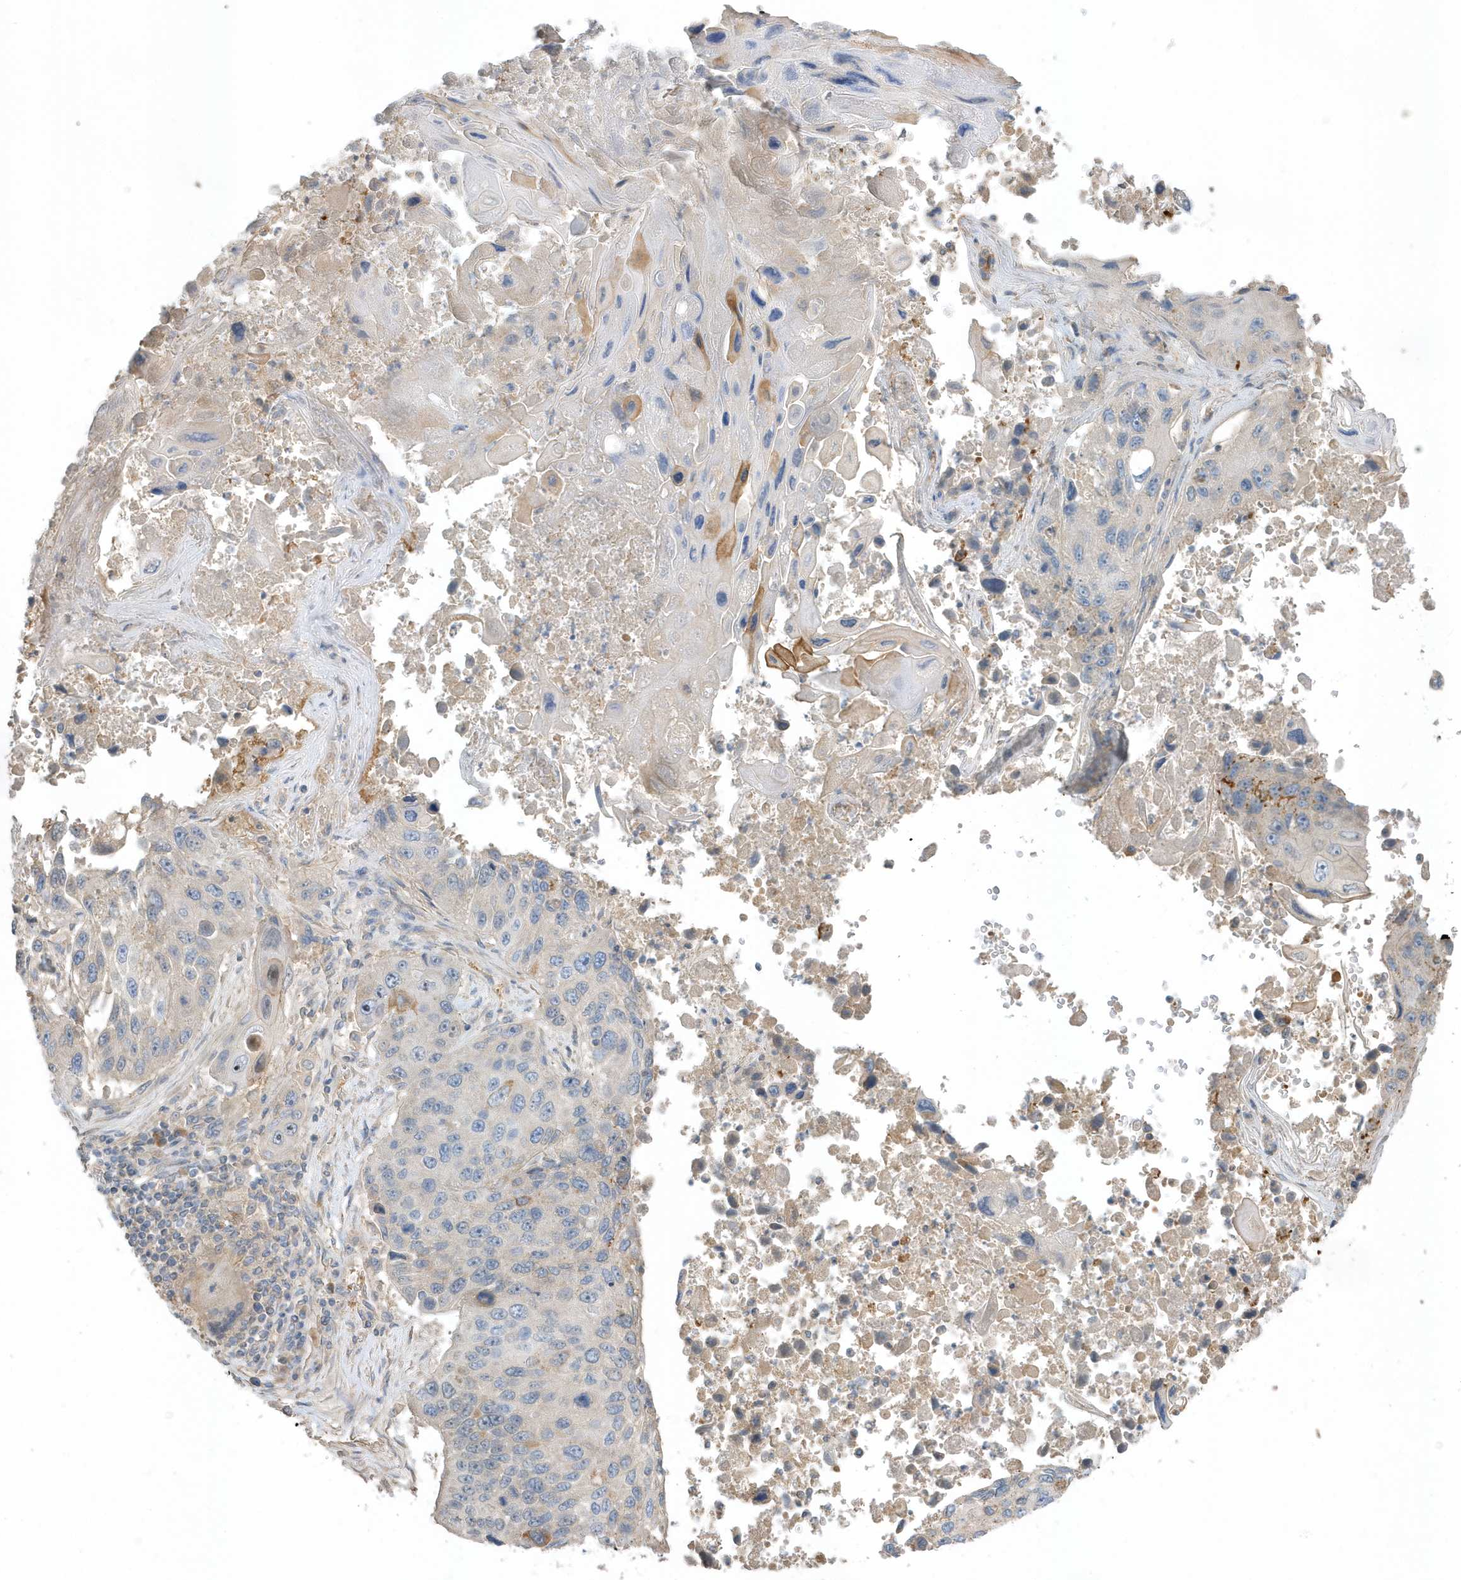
{"staining": {"intensity": "negative", "quantity": "none", "location": "none"}, "tissue": "lung cancer", "cell_type": "Tumor cells", "image_type": "cancer", "snomed": [{"axis": "morphology", "description": "Squamous cell carcinoma, NOS"}, {"axis": "topography", "description": "Lung"}], "caption": "This is an IHC micrograph of lung cancer (squamous cell carcinoma). There is no expression in tumor cells.", "gene": "USP53", "patient": {"sex": "male", "age": 61}}